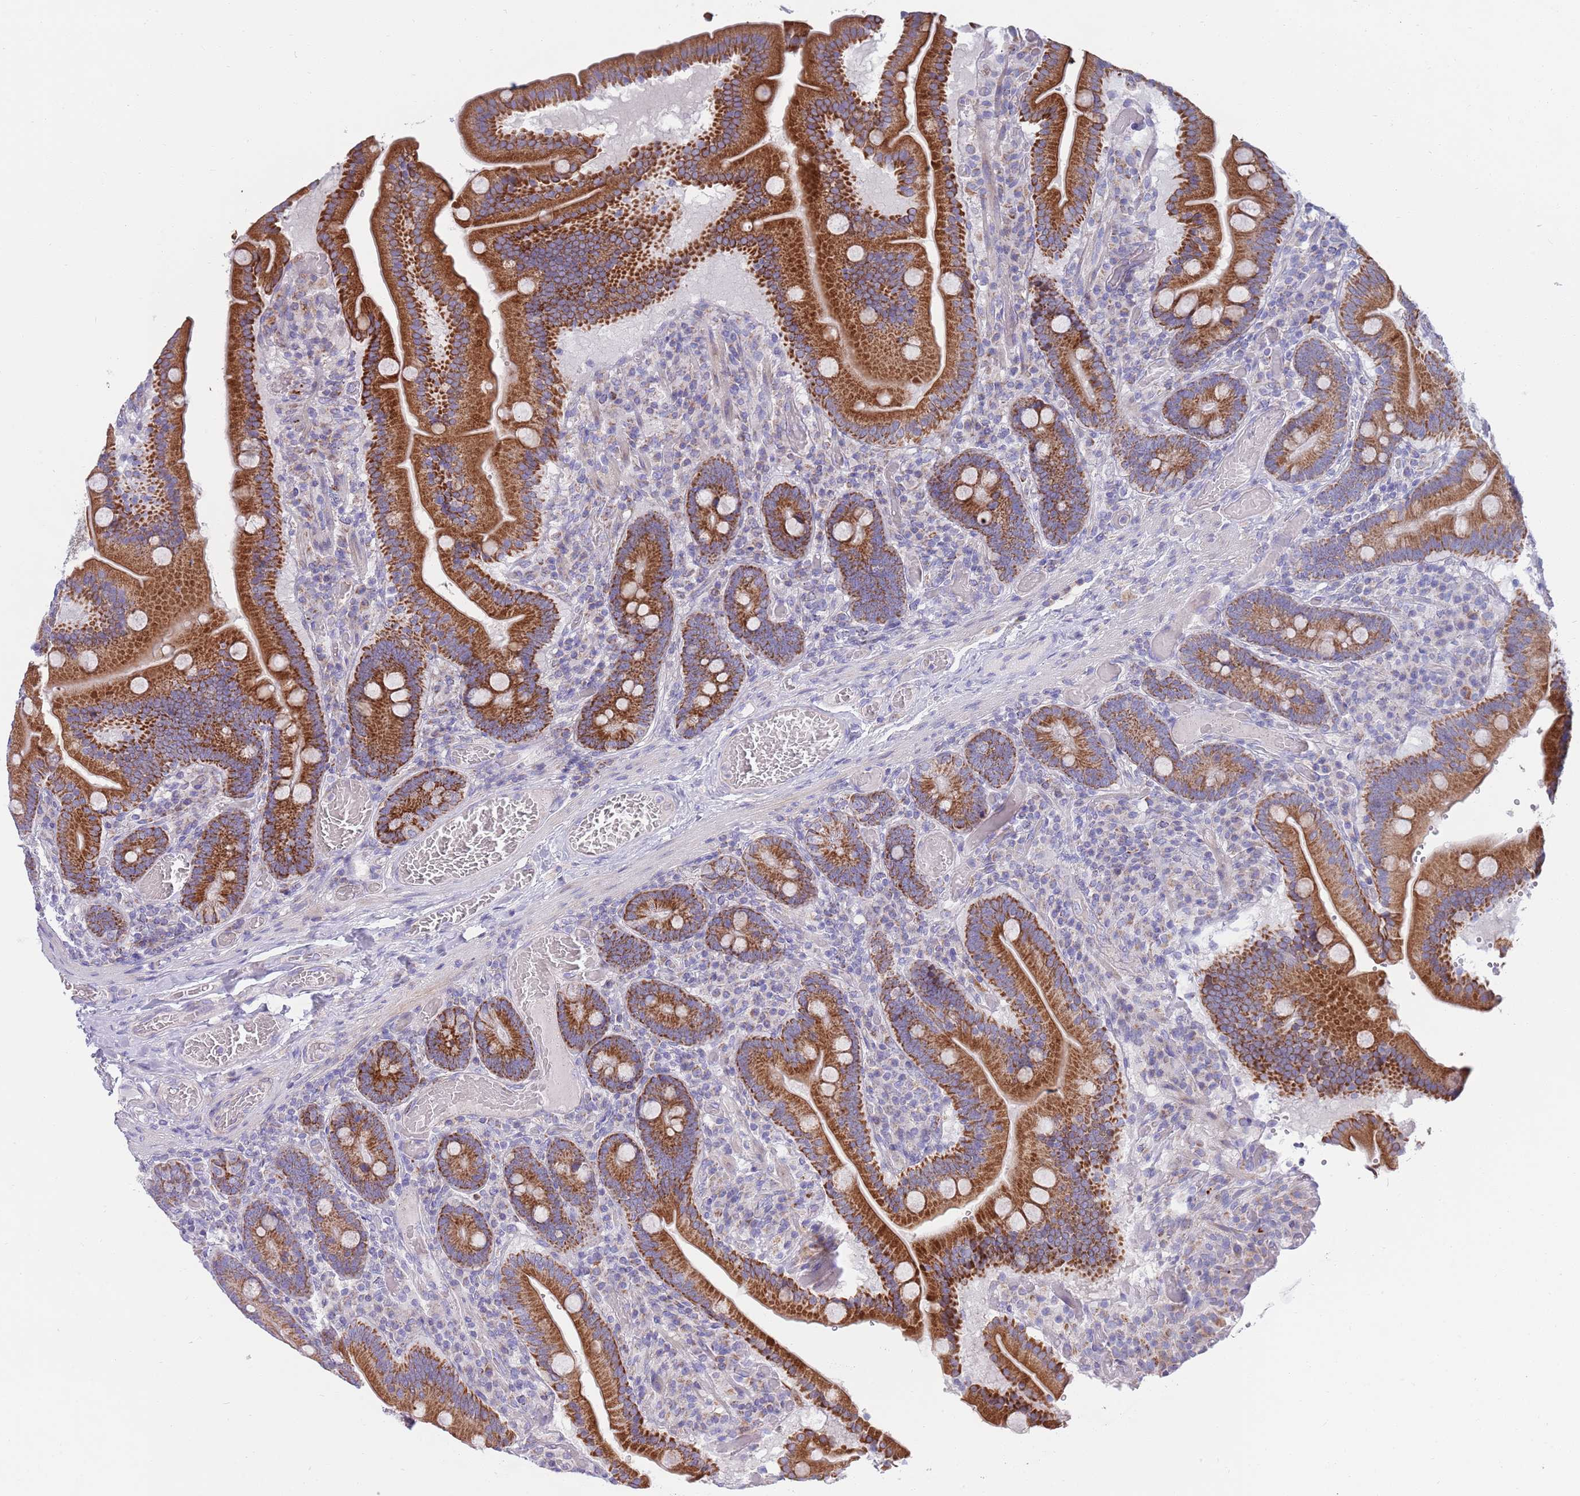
{"staining": {"intensity": "strong", "quantity": "25%-75%", "location": "cytoplasmic/membranous"}, "tissue": "duodenum", "cell_type": "Glandular cells", "image_type": "normal", "snomed": [{"axis": "morphology", "description": "Normal tissue, NOS"}, {"axis": "topography", "description": "Duodenum"}], "caption": "Immunohistochemical staining of normal human duodenum shows strong cytoplasmic/membranous protein staining in approximately 25%-75% of glandular cells. The protein of interest is shown in brown color, while the nuclei are stained blue.", "gene": "EMC8", "patient": {"sex": "female", "age": 62}}